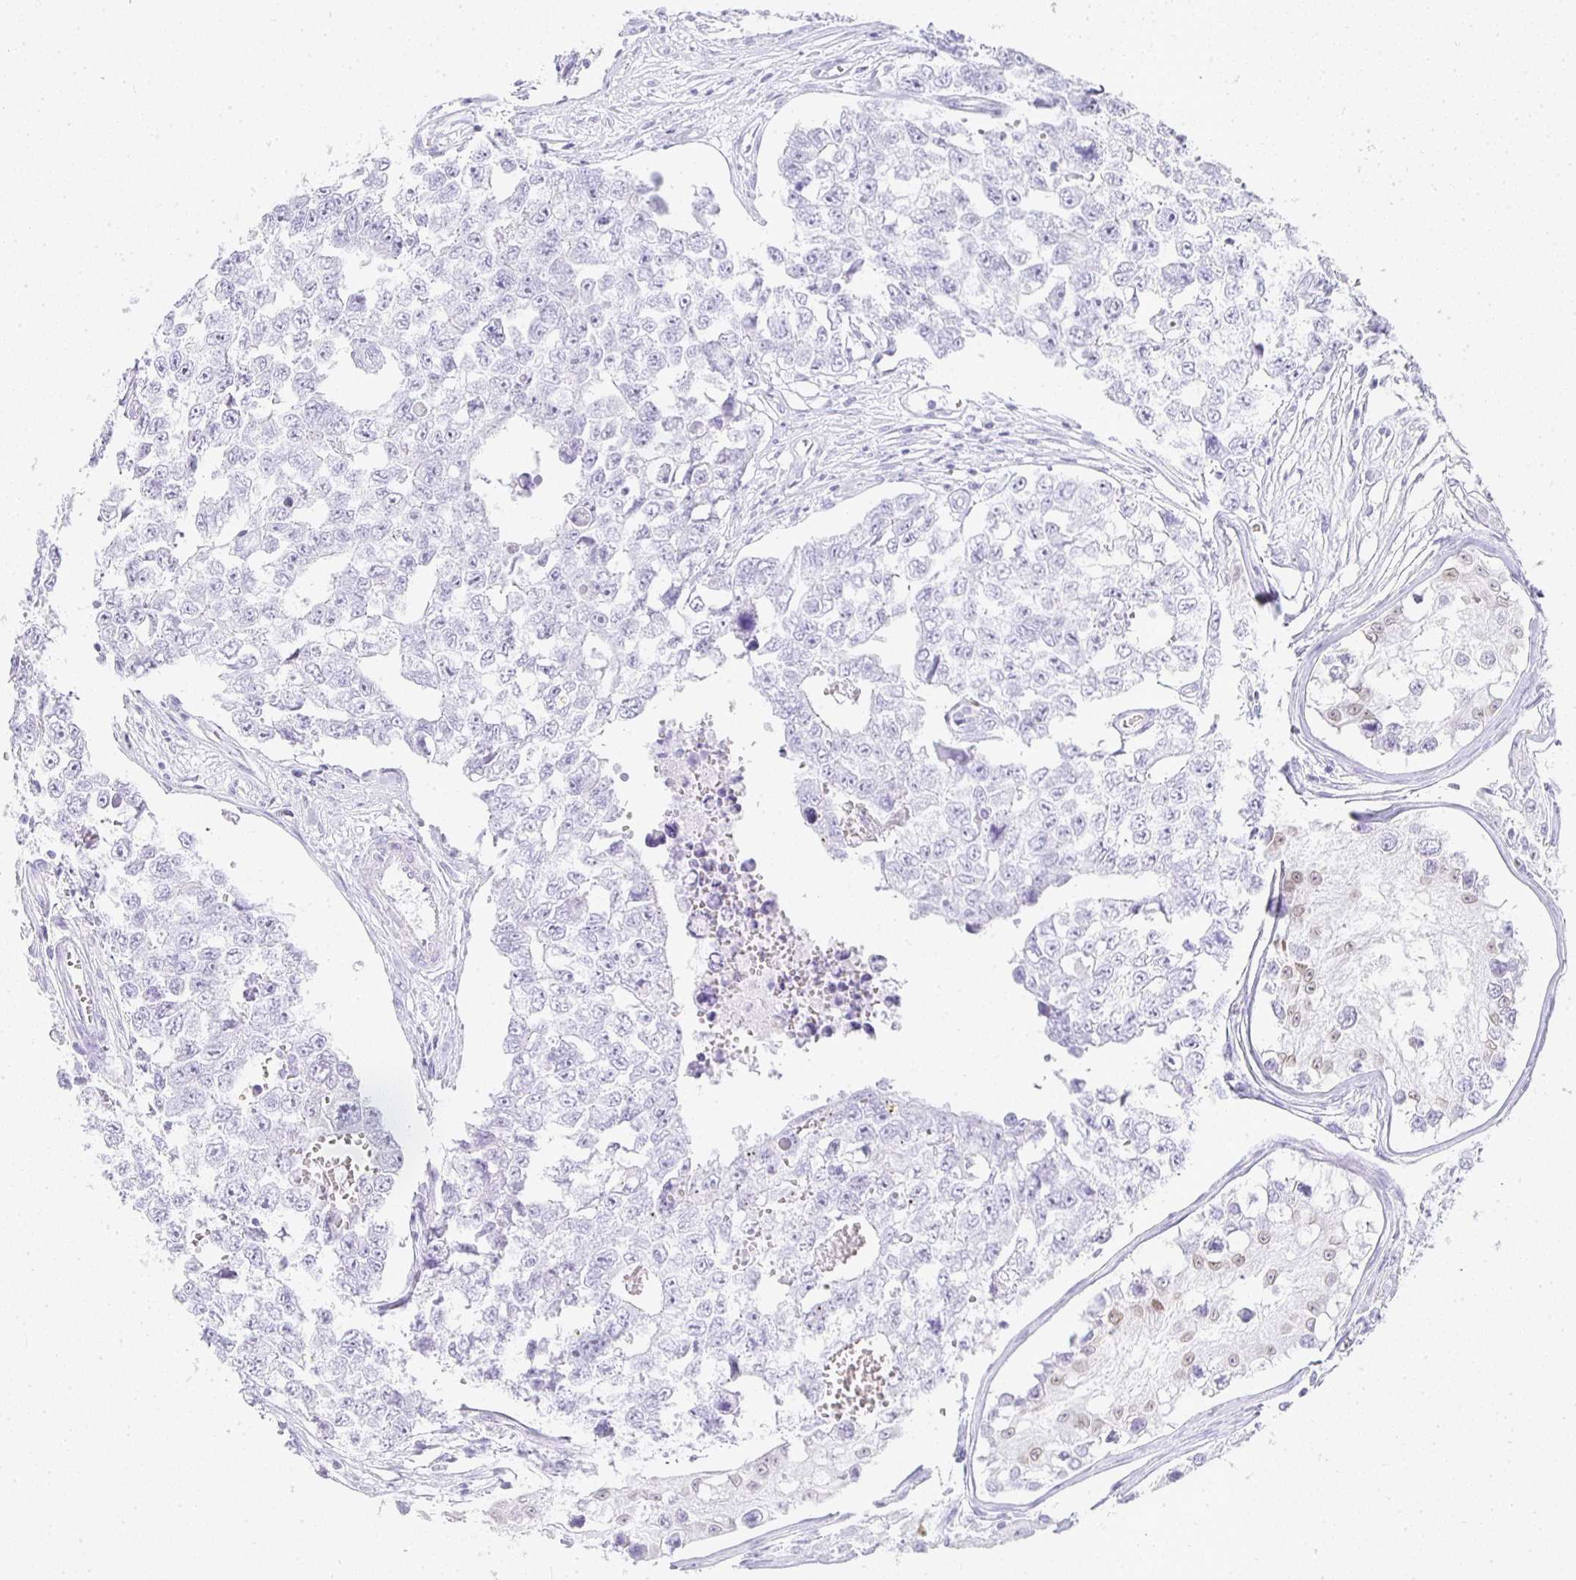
{"staining": {"intensity": "negative", "quantity": "none", "location": "none"}, "tissue": "testis cancer", "cell_type": "Tumor cells", "image_type": "cancer", "snomed": [{"axis": "morphology", "description": "Carcinoma, Embryonal, NOS"}, {"axis": "topography", "description": "Testis"}], "caption": "The photomicrograph reveals no staining of tumor cells in embryonal carcinoma (testis). Nuclei are stained in blue.", "gene": "TPSD1", "patient": {"sex": "male", "age": 18}}